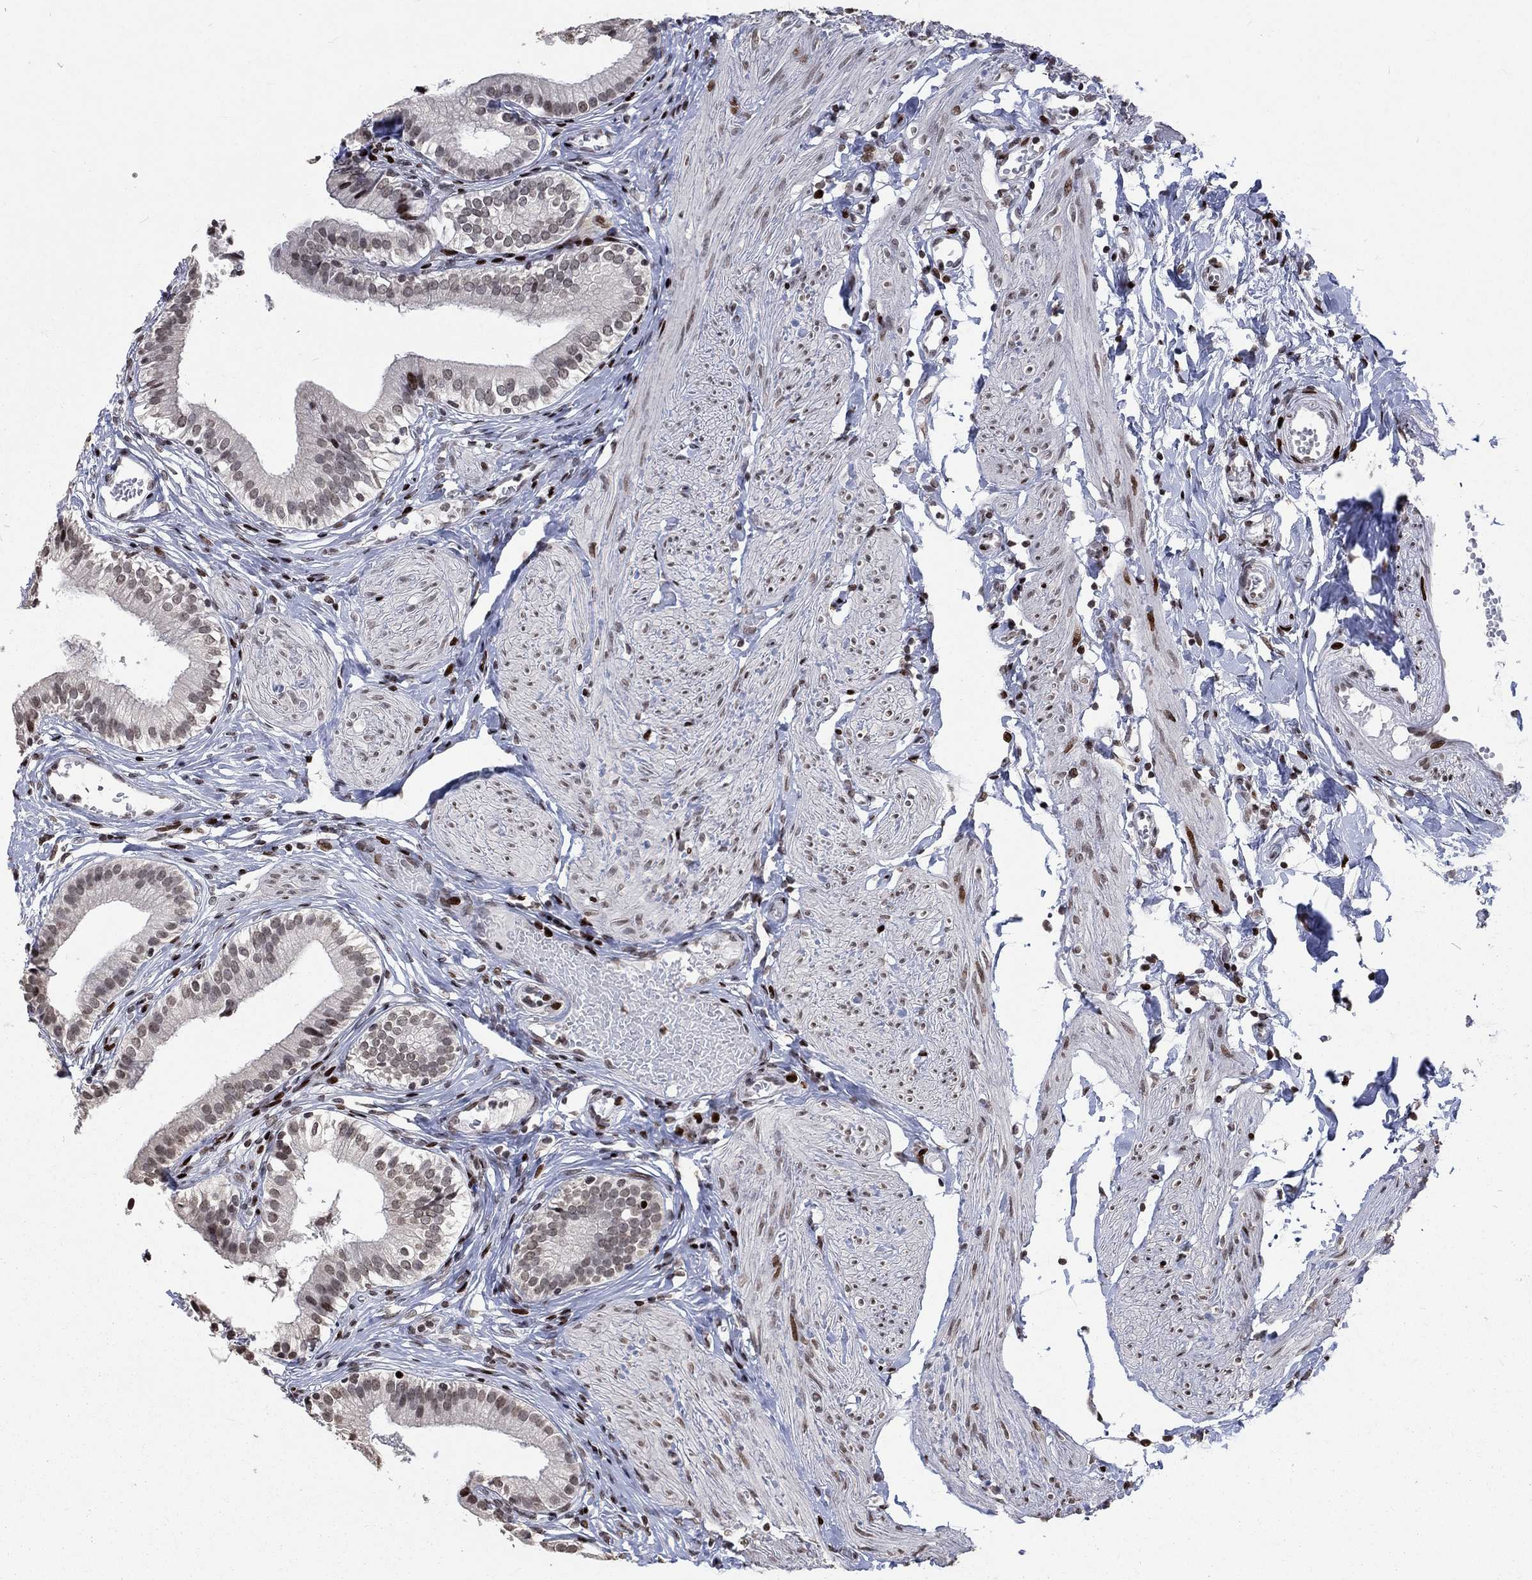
{"staining": {"intensity": "strong", "quantity": "<25%", "location": "nuclear"}, "tissue": "gallbladder", "cell_type": "Glandular cells", "image_type": "normal", "snomed": [{"axis": "morphology", "description": "Normal tissue, NOS"}, {"axis": "topography", "description": "Gallbladder"}], "caption": "Protein staining of normal gallbladder reveals strong nuclear positivity in approximately <25% of glandular cells. (DAB IHC, brown staining for protein, blue staining for nuclei).", "gene": "SRSF3", "patient": {"sex": "female", "age": 47}}